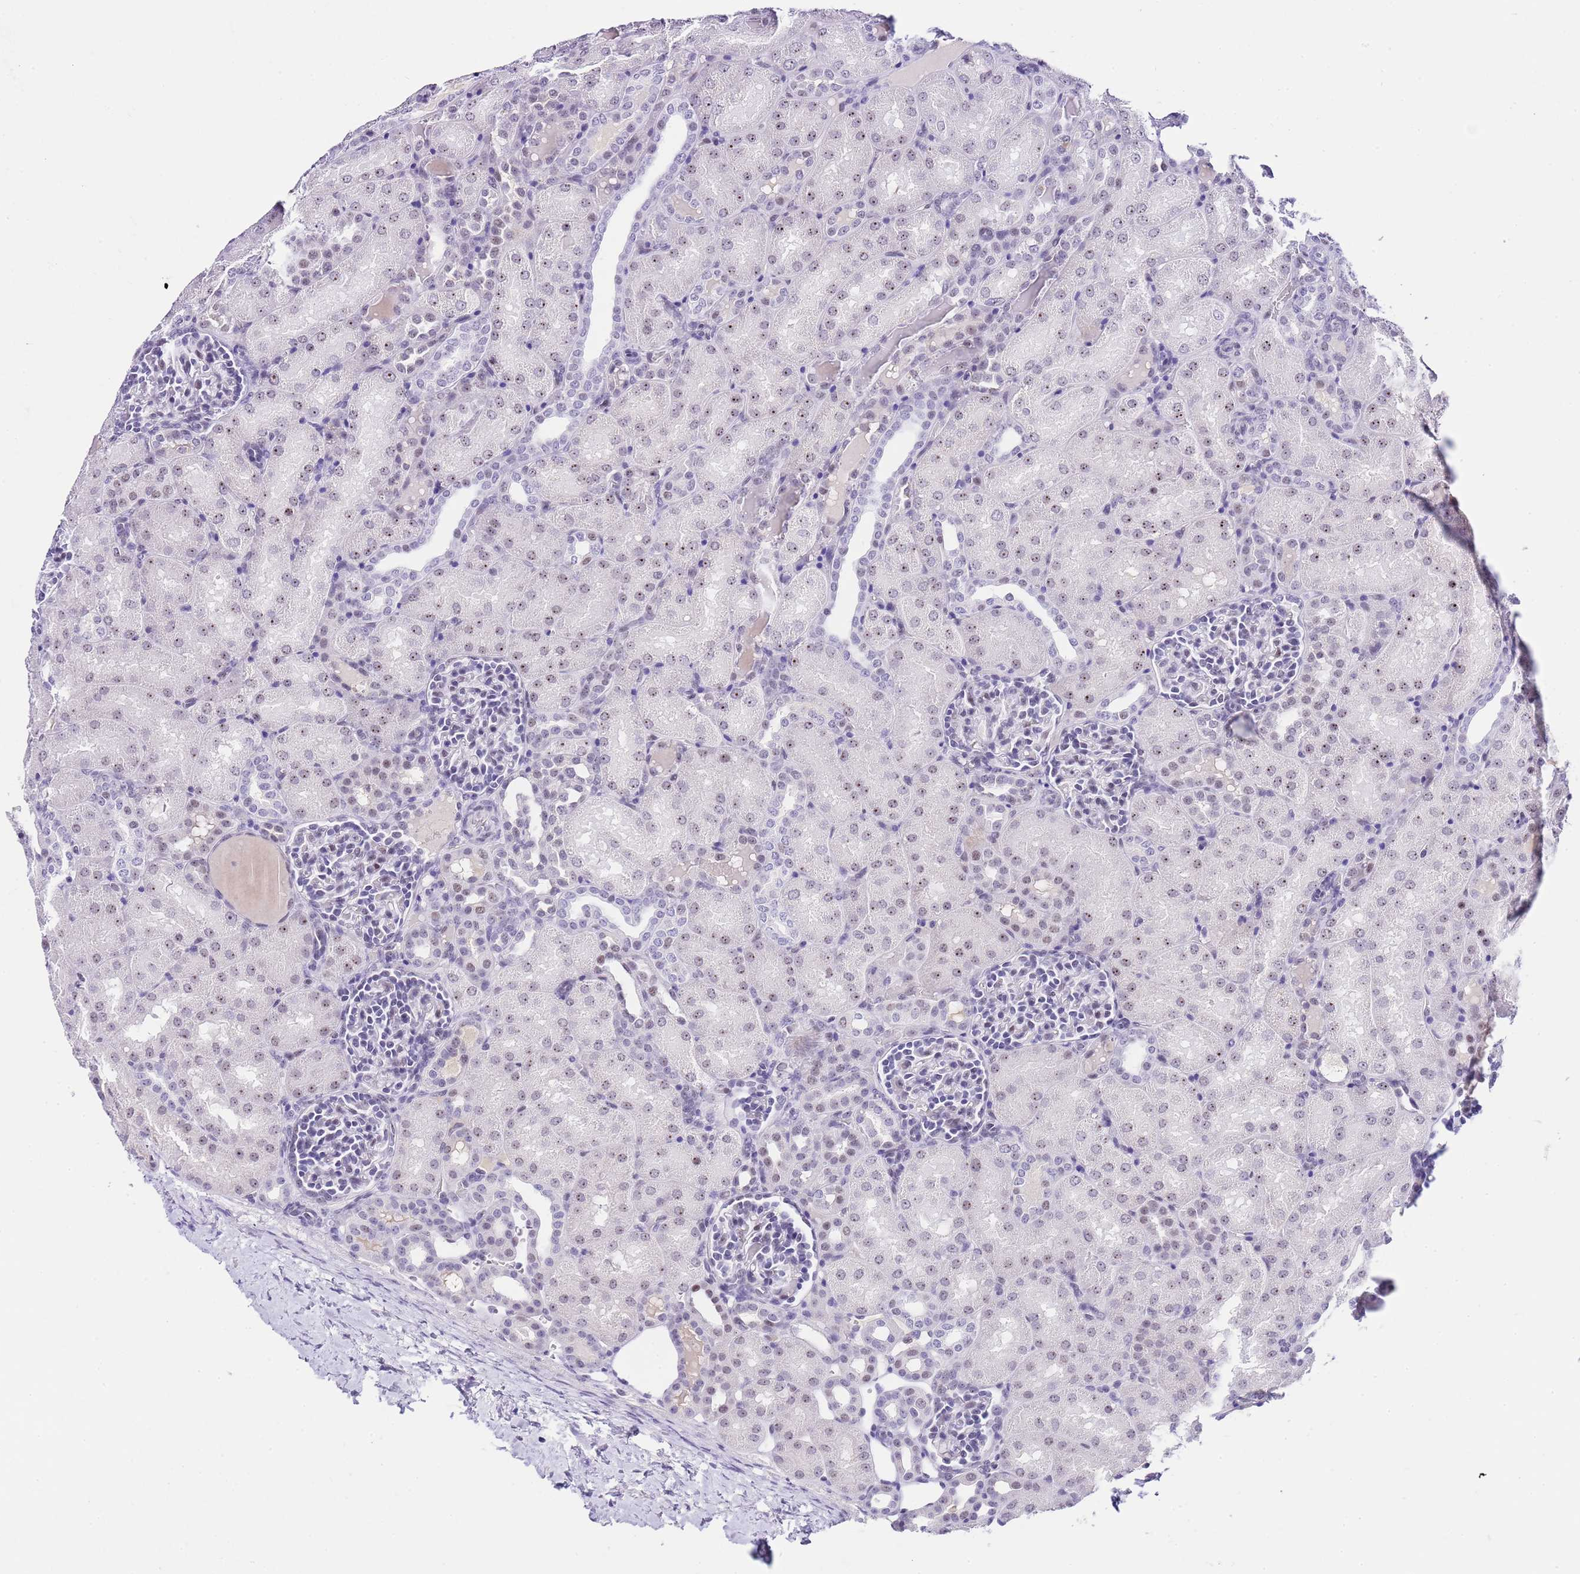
{"staining": {"intensity": "negative", "quantity": "none", "location": "none"}, "tissue": "kidney", "cell_type": "Cells in glomeruli", "image_type": "normal", "snomed": [{"axis": "morphology", "description": "Normal tissue, NOS"}, {"axis": "topography", "description": "Kidney"}], "caption": "DAB (3,3'-diaminobenzidine) immunohistochemical staining of normal human kidney shows no significant expression in cells in glomeruli.", "gene": "NOP56", "patient": {"sex": "male", "age": 1}}